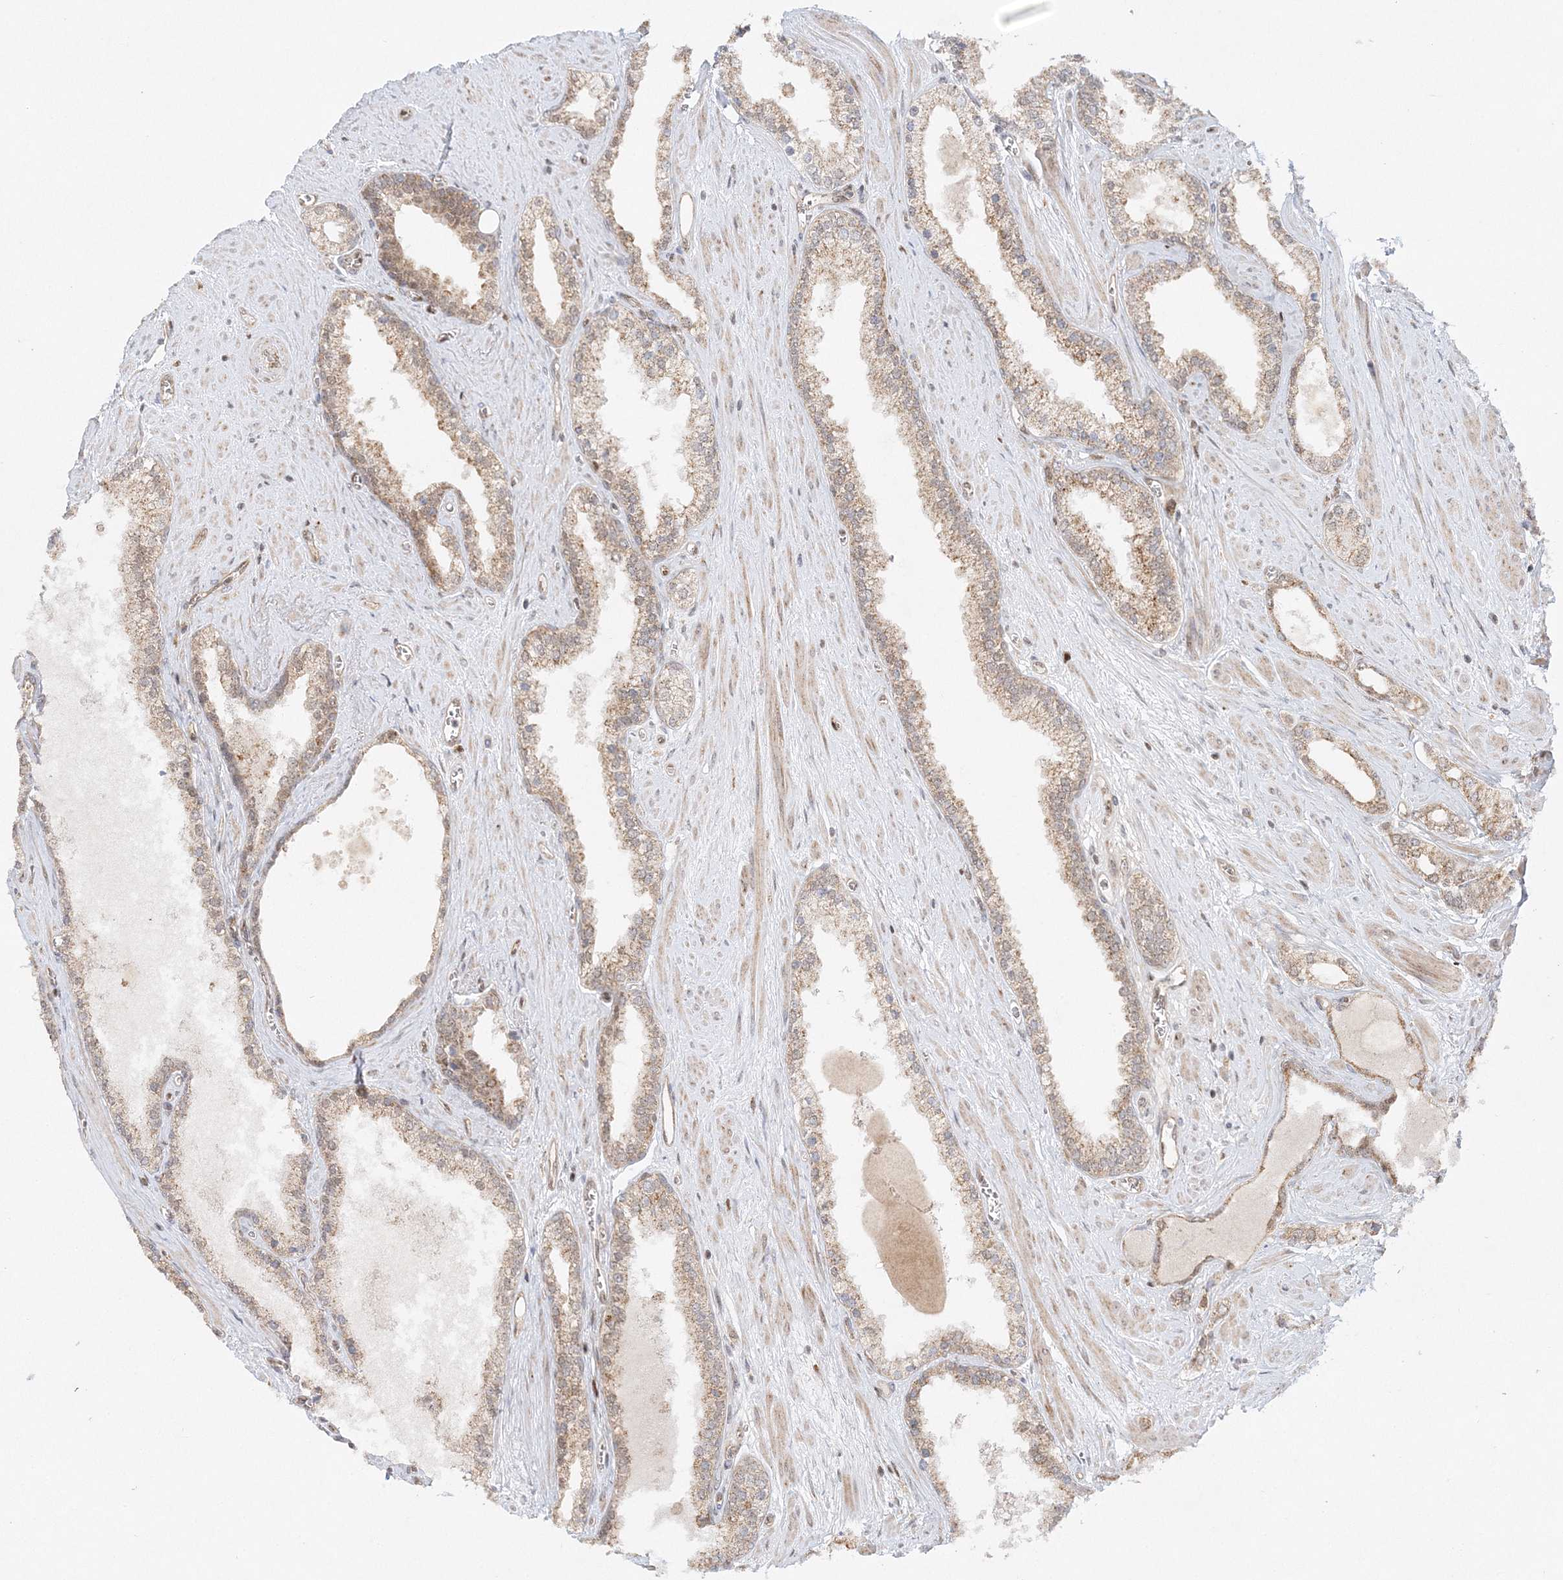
{"staining": {"intensity": "weak", "quantity": ">75%", "location": "cytoplasmic/membranous"}, "tissue": "prostate cancer", "cell_type": "Tumor cells", "image_type": "cancer", "snomed": [{"axis": "morphology", "description": "Adenocarcinoma, Low grade"}, {"axis": "topography", "description": "Prostate"}], "caption": "The immunohistochemical stain highlights weak cytoplasmic/membranous positivity in tumor cells of prostate cancer tissue.", "gene": "RAB11FIP2", "patient": {"sex": "male", "age": 62}}